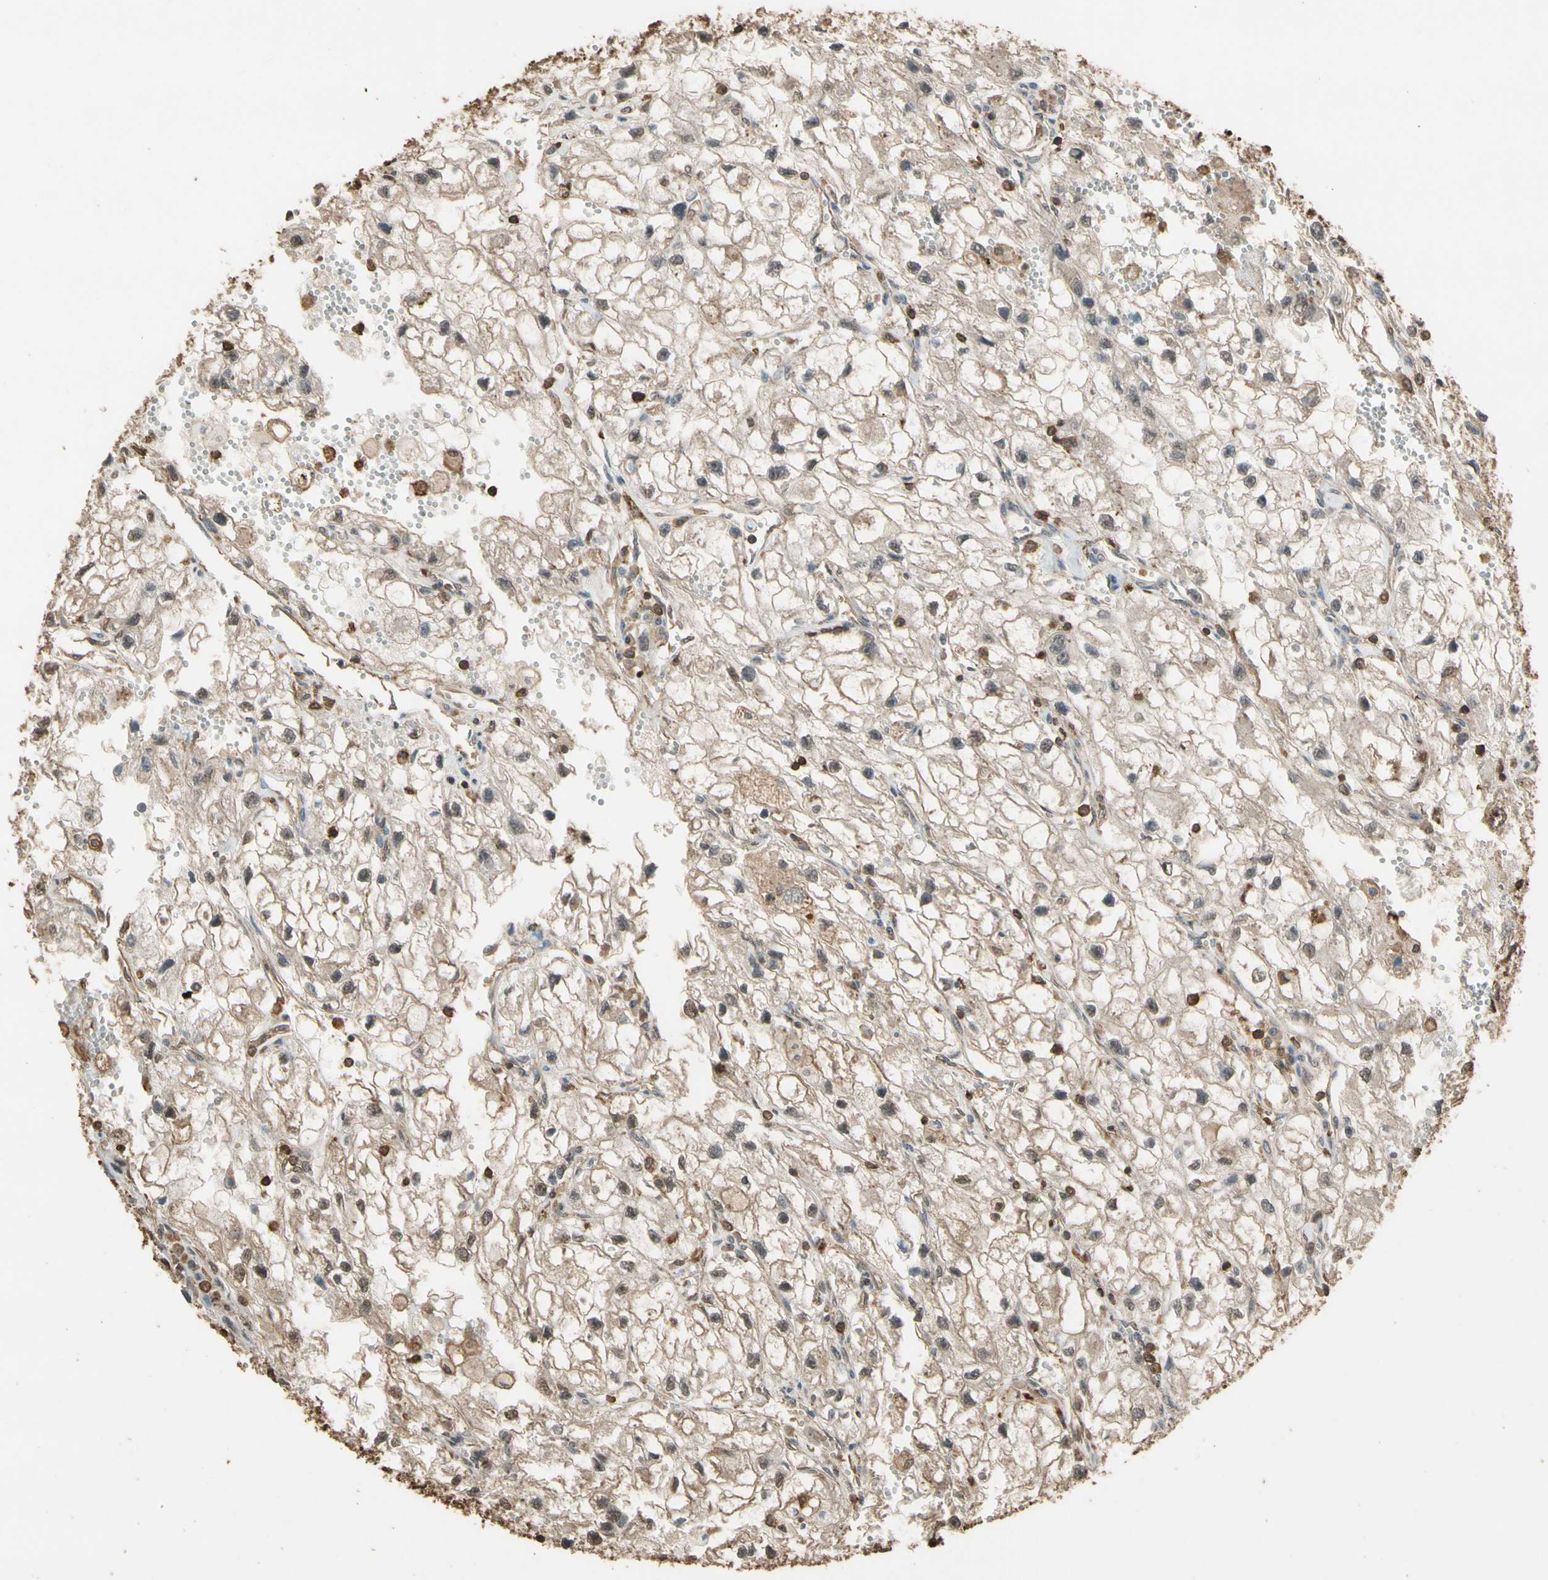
{"staining": {"intensity": "weak", "quantity": ">75%", "location": "cytoplasmic/membranous,nuclear"}, "tissue": "renal cancer", "cell_type": "Tumor cells", "image_type": "cancer", "snomed": [{"axis": "morphology", "description": "Adenocarcinoma, NOS"}, {"axis": "topography", "description": "Kidney"}], "caption": "DAB (3,3'-diaminobenzidine) immunohistochemical staining of human renal cancer (adenocarcinoma) reveals weak cytoplasmic/membranous and nuclear protein positivity in about >75% of tumor cells.", "gene": "TNFSF13B", "patient": {"sex": "female", "age": 70}}